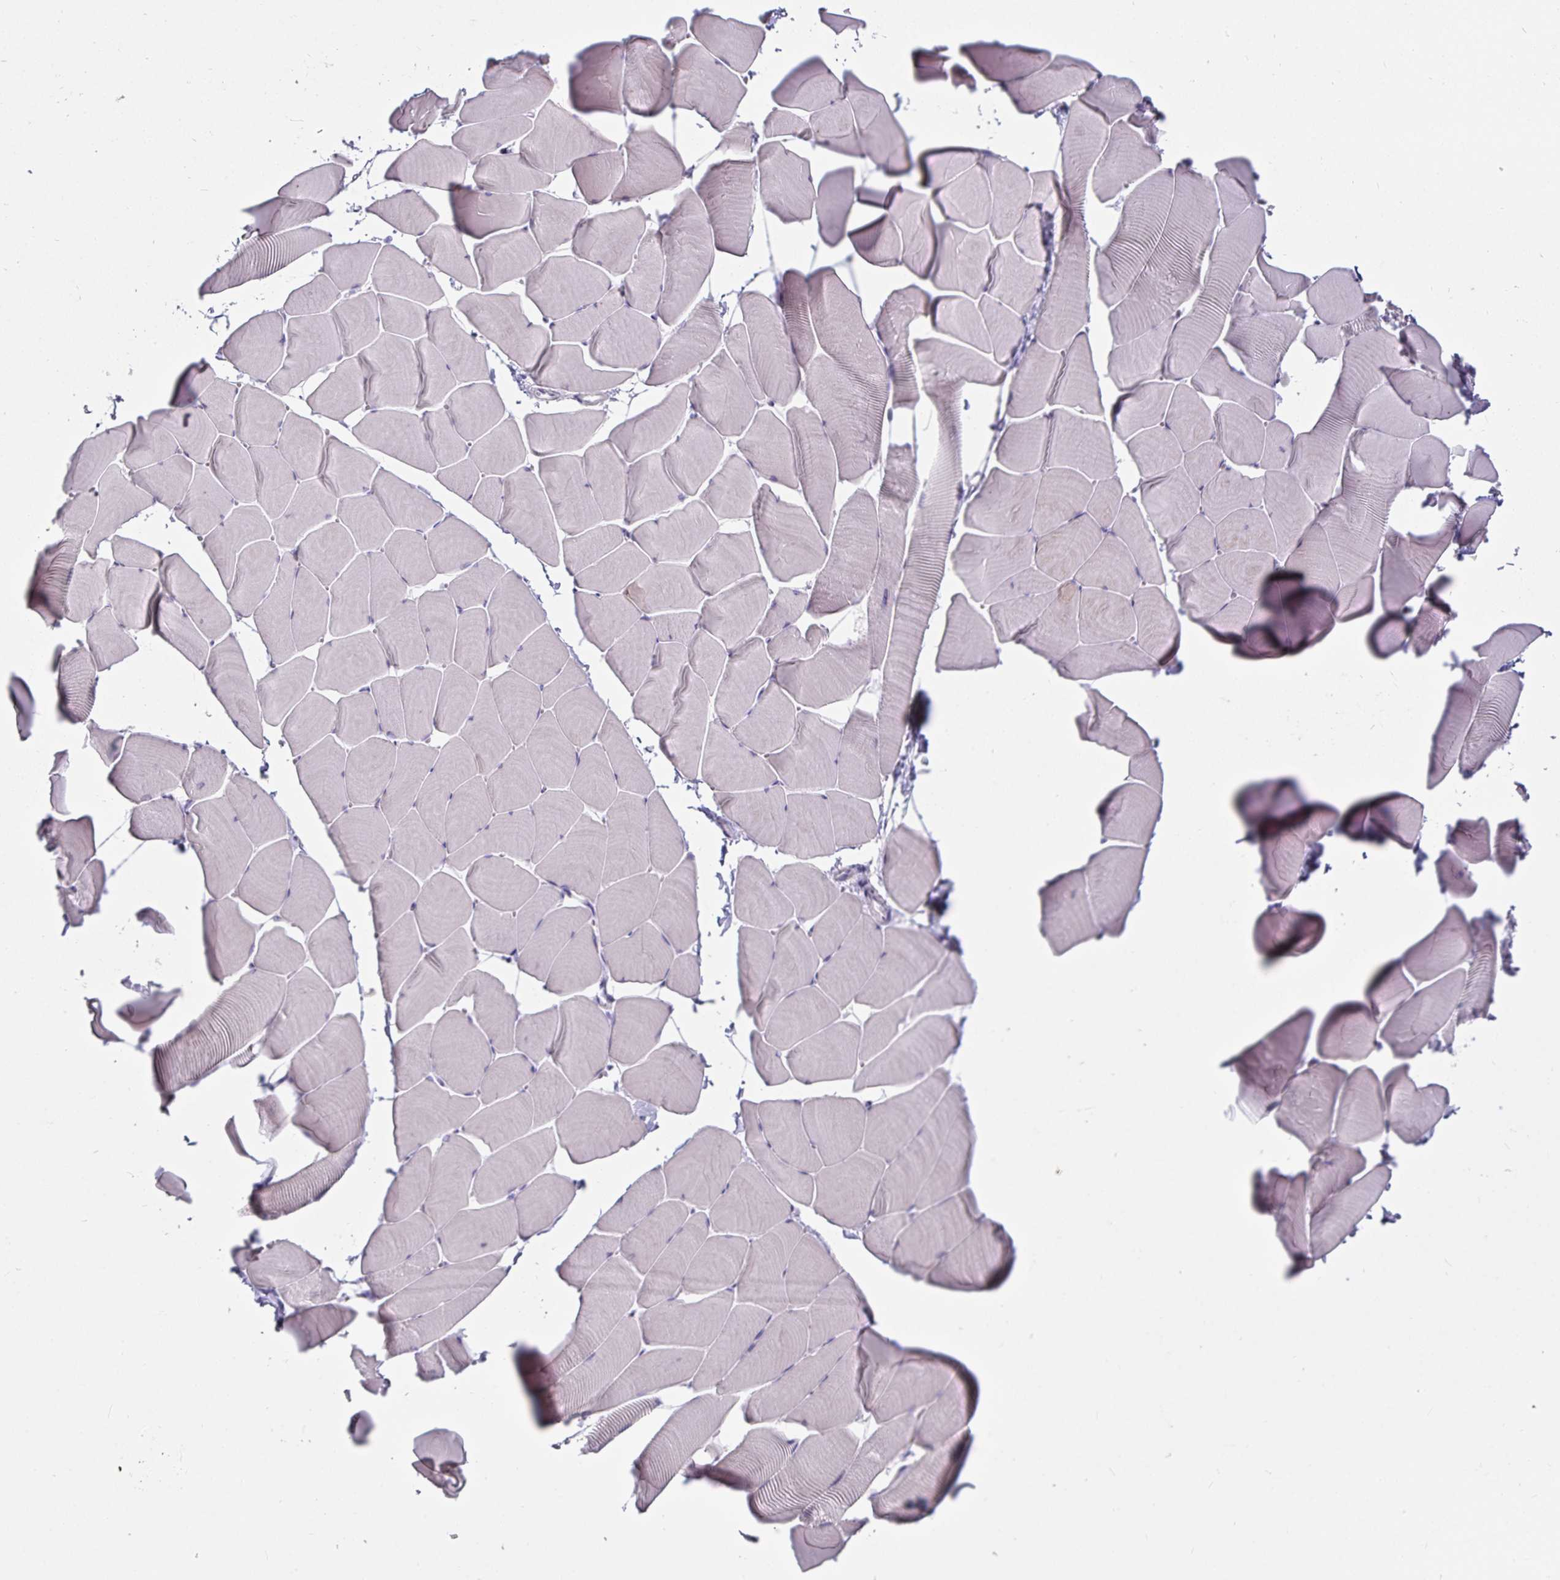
{"staining": {"intensity": "negative", "quantity": "none", "location": "none"}, "tissue": "skeletal muscle", "cell_type": "Myocytes", "image_type": "normal", "snomed": [{"axis": "morphology", "description": "Normal tissue, NOS"}, {"axis": "topography", "description": "Skeletal muscle"}], "caption": "Immunohistochemistry (IHC) histopathology image of unremarkable skeletal muscle stained for a protein (brown), which demonstrates no staining in myocytes.", "gene": "CA12", "patient": {"sex": "male", "age": 25}}